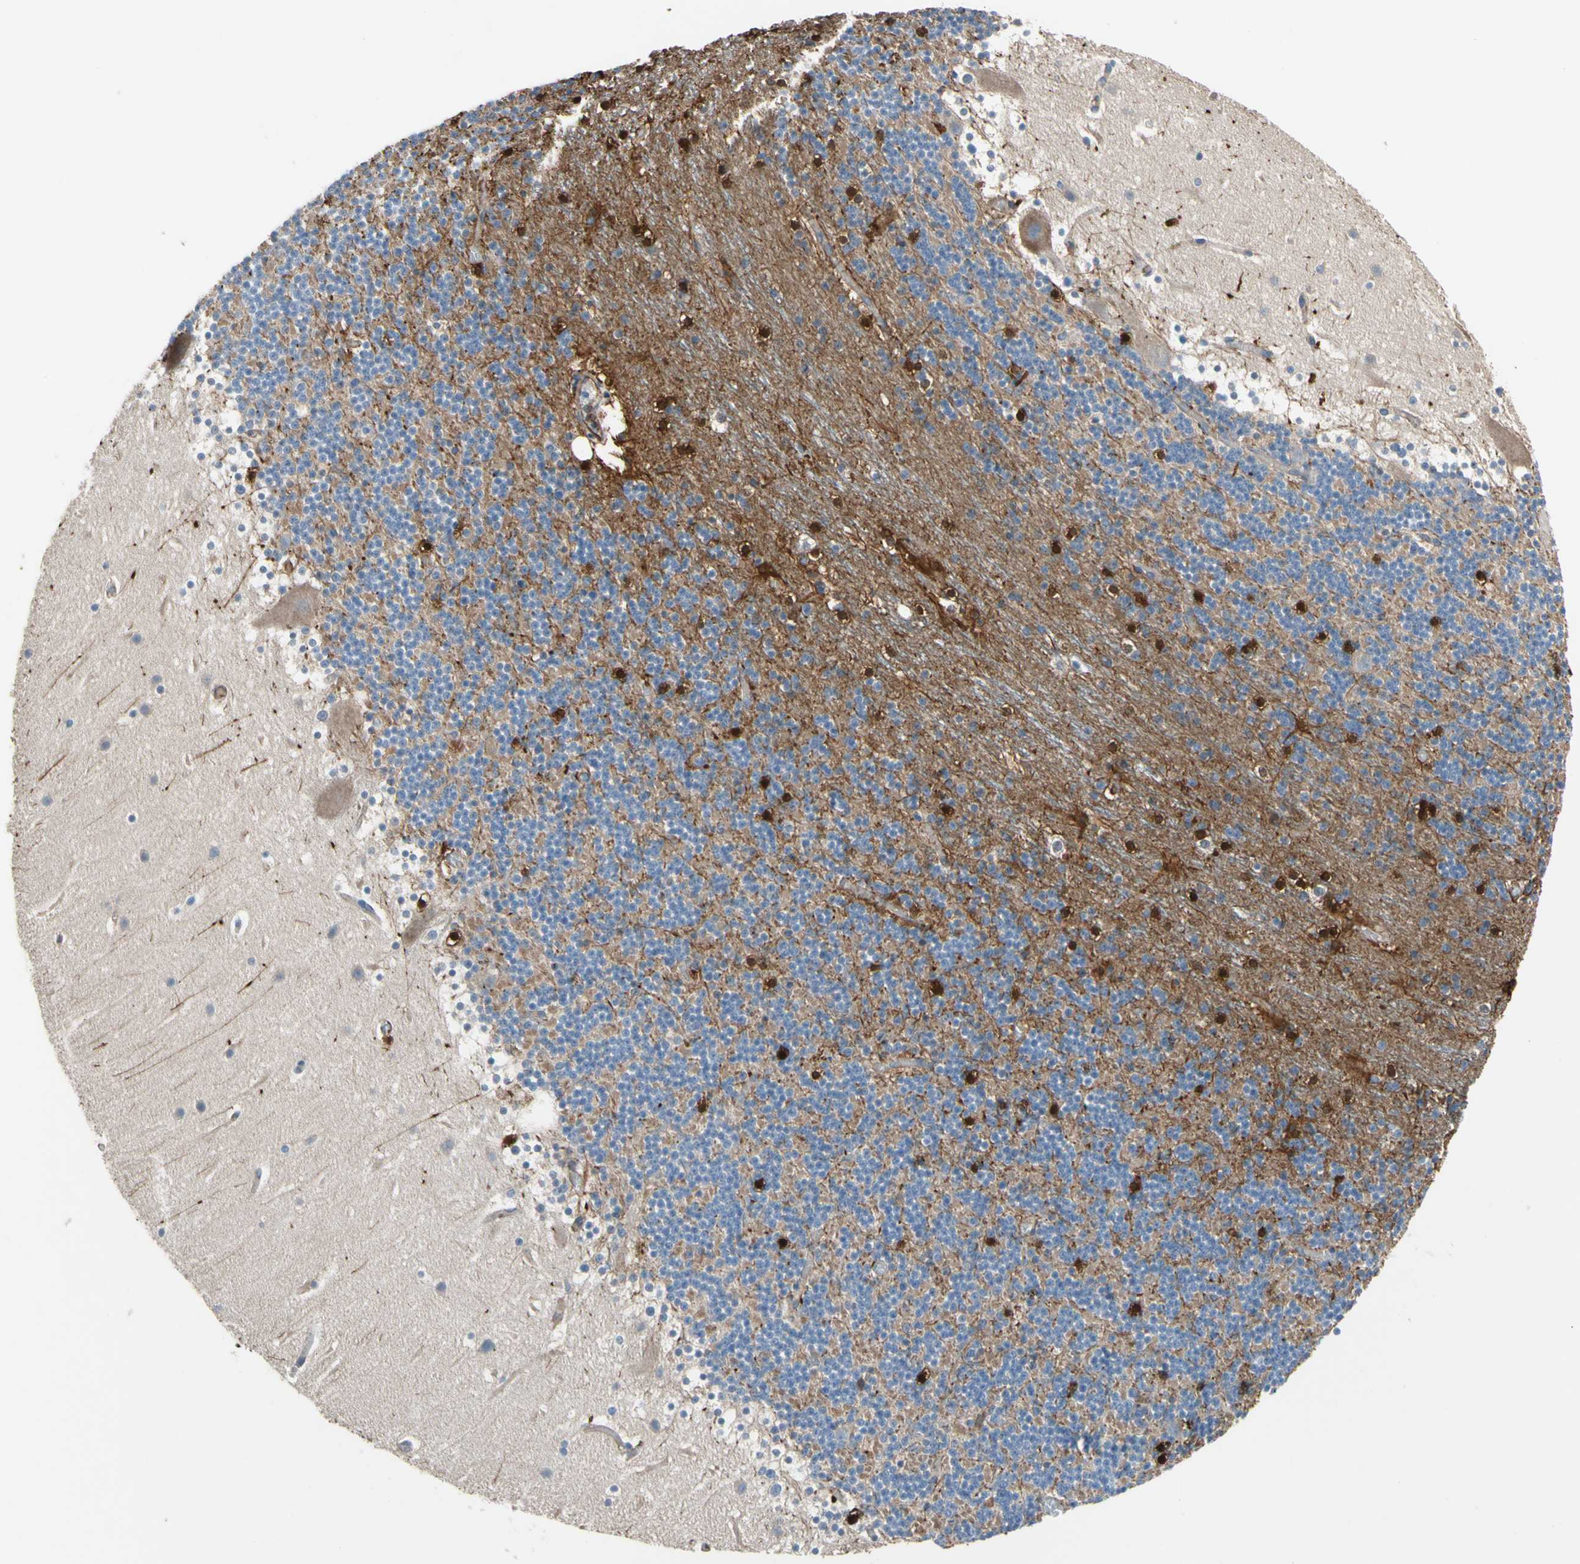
{"staining": {"intensity": "moderate", "quantity": ">75%", "location": "cytoplasmic/membranous"}, "tissue": "cerebellum", "cell_type": "Cells in granular layer", "image_type": "normal", "snomed": [{"axis": "morphology", "description": "Normal tissue, NOS"}, {"axis": "topography", "description": "Cerebellum"}], "caption": "Protein staining of unremarkable cerebellum exhibits moderate cytoplasmic/membranous expression in about >75% of cells in granular layer. (Stains: DAB (3,3'-diaminobenzidine) in brown, nuclei in blue, Microscopy: brightfield microscopy at high magnification).", "gene": "TRAF2", "patient": {"sex": "male", "age": 45}}